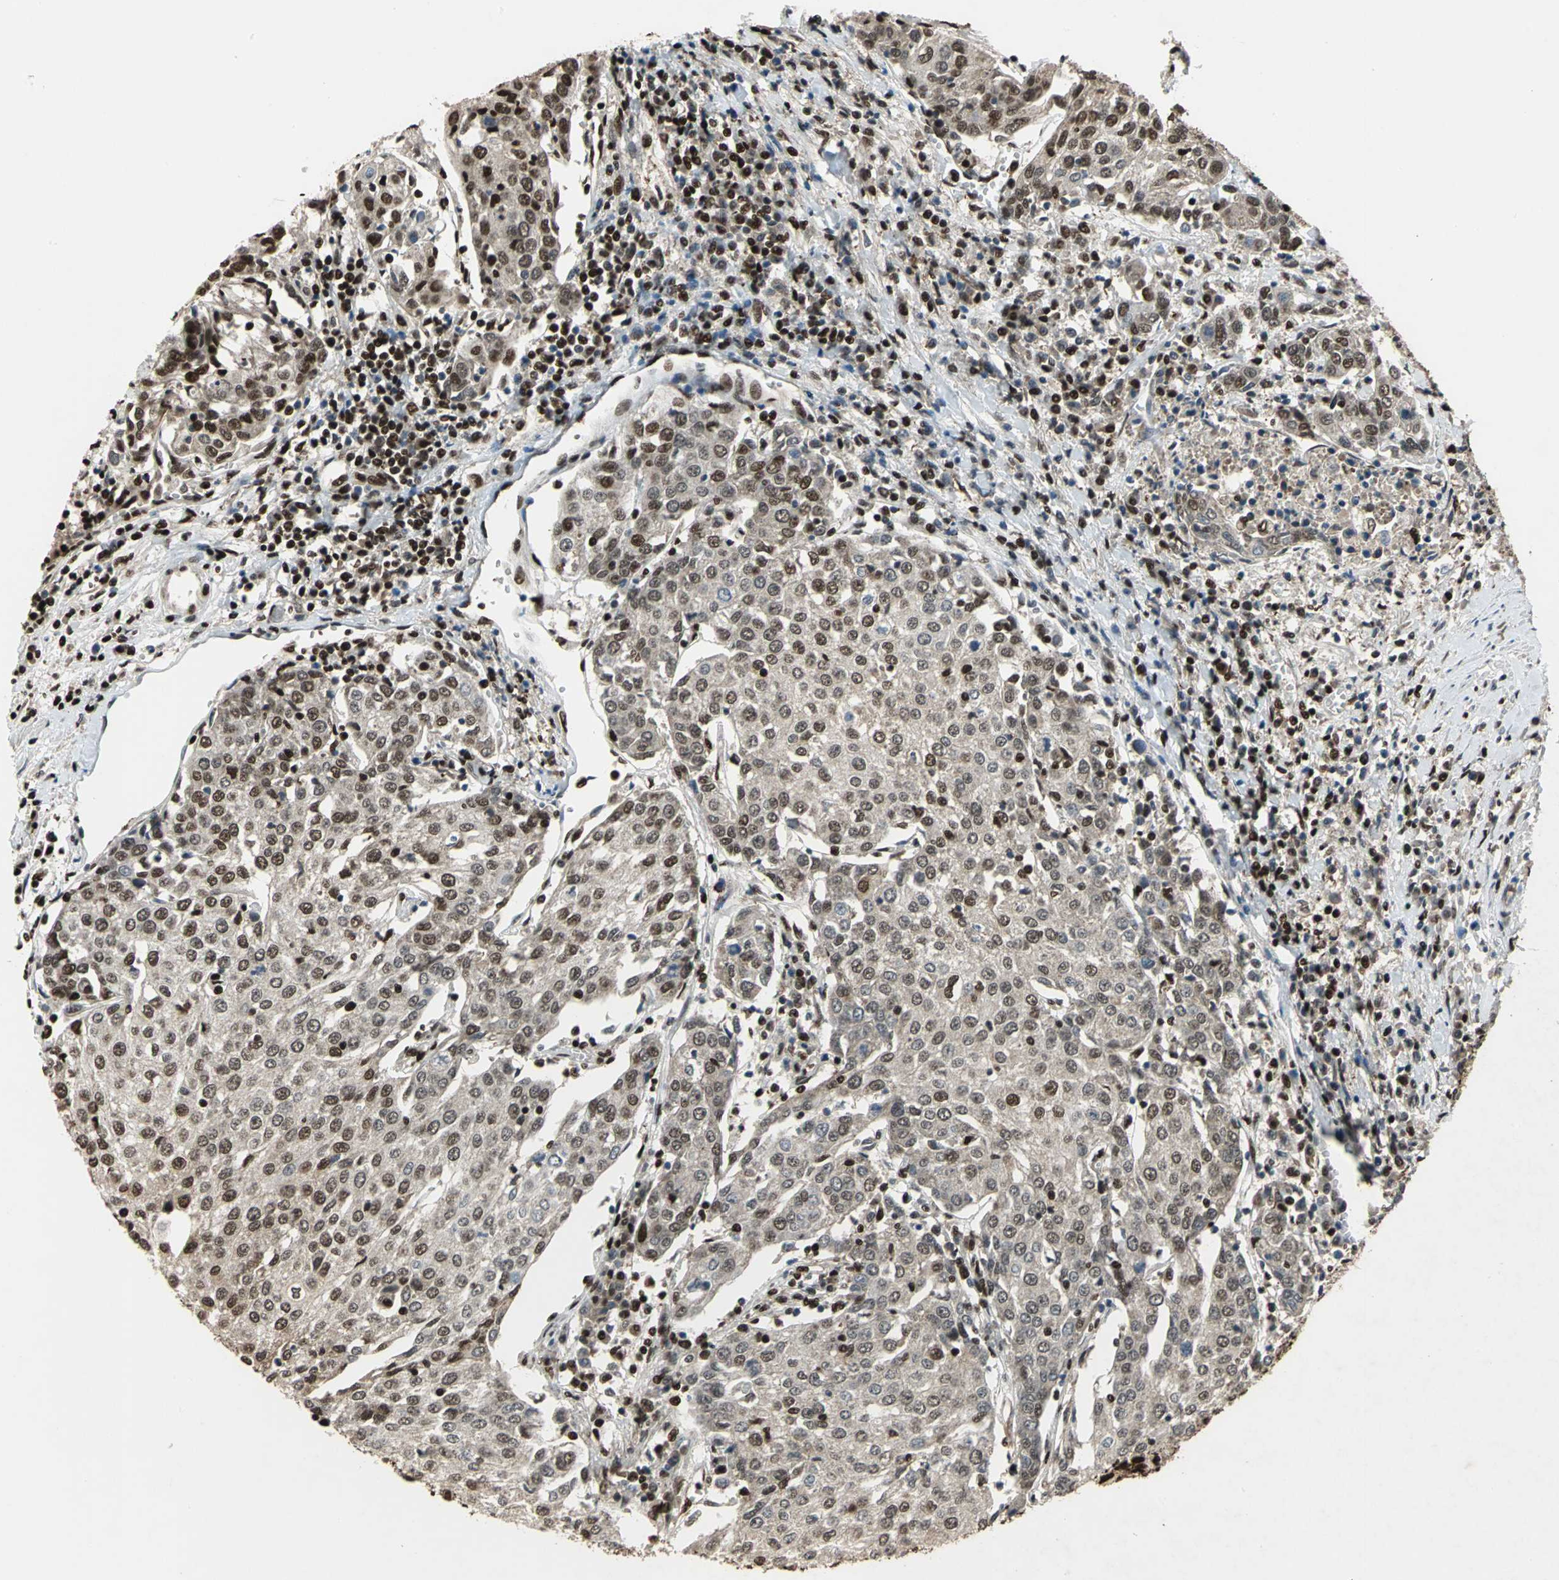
{"staining": {"intensity": "moderate", "quantity": ">75%", "location": "cytoplasmic/membranous,nuclear"}, "tissue": "urothelial cancer", "cell_type": "Tumor cells", "image_type": "cancer", "snomed": [{"axis": "morphology", "description": "Urothelial carcinoma, High grade"}, {"axis": "topography", "description": "Urinary bladder"}], "caption": "Protein analysis of high-grade urothelial carcinoma tissue demonstrates moderate cytoplasmic/membranous and nuclear expression in approximately >75% of tumor cells. The staining is performed using DAB (3,3'-diaminobenzidine) brown chromogen to label protein expression. The nuclei are counter-stained blue using hematoxylin.", "gene": "ANP32A", "patient": {"sex": "female", "age": 85}}